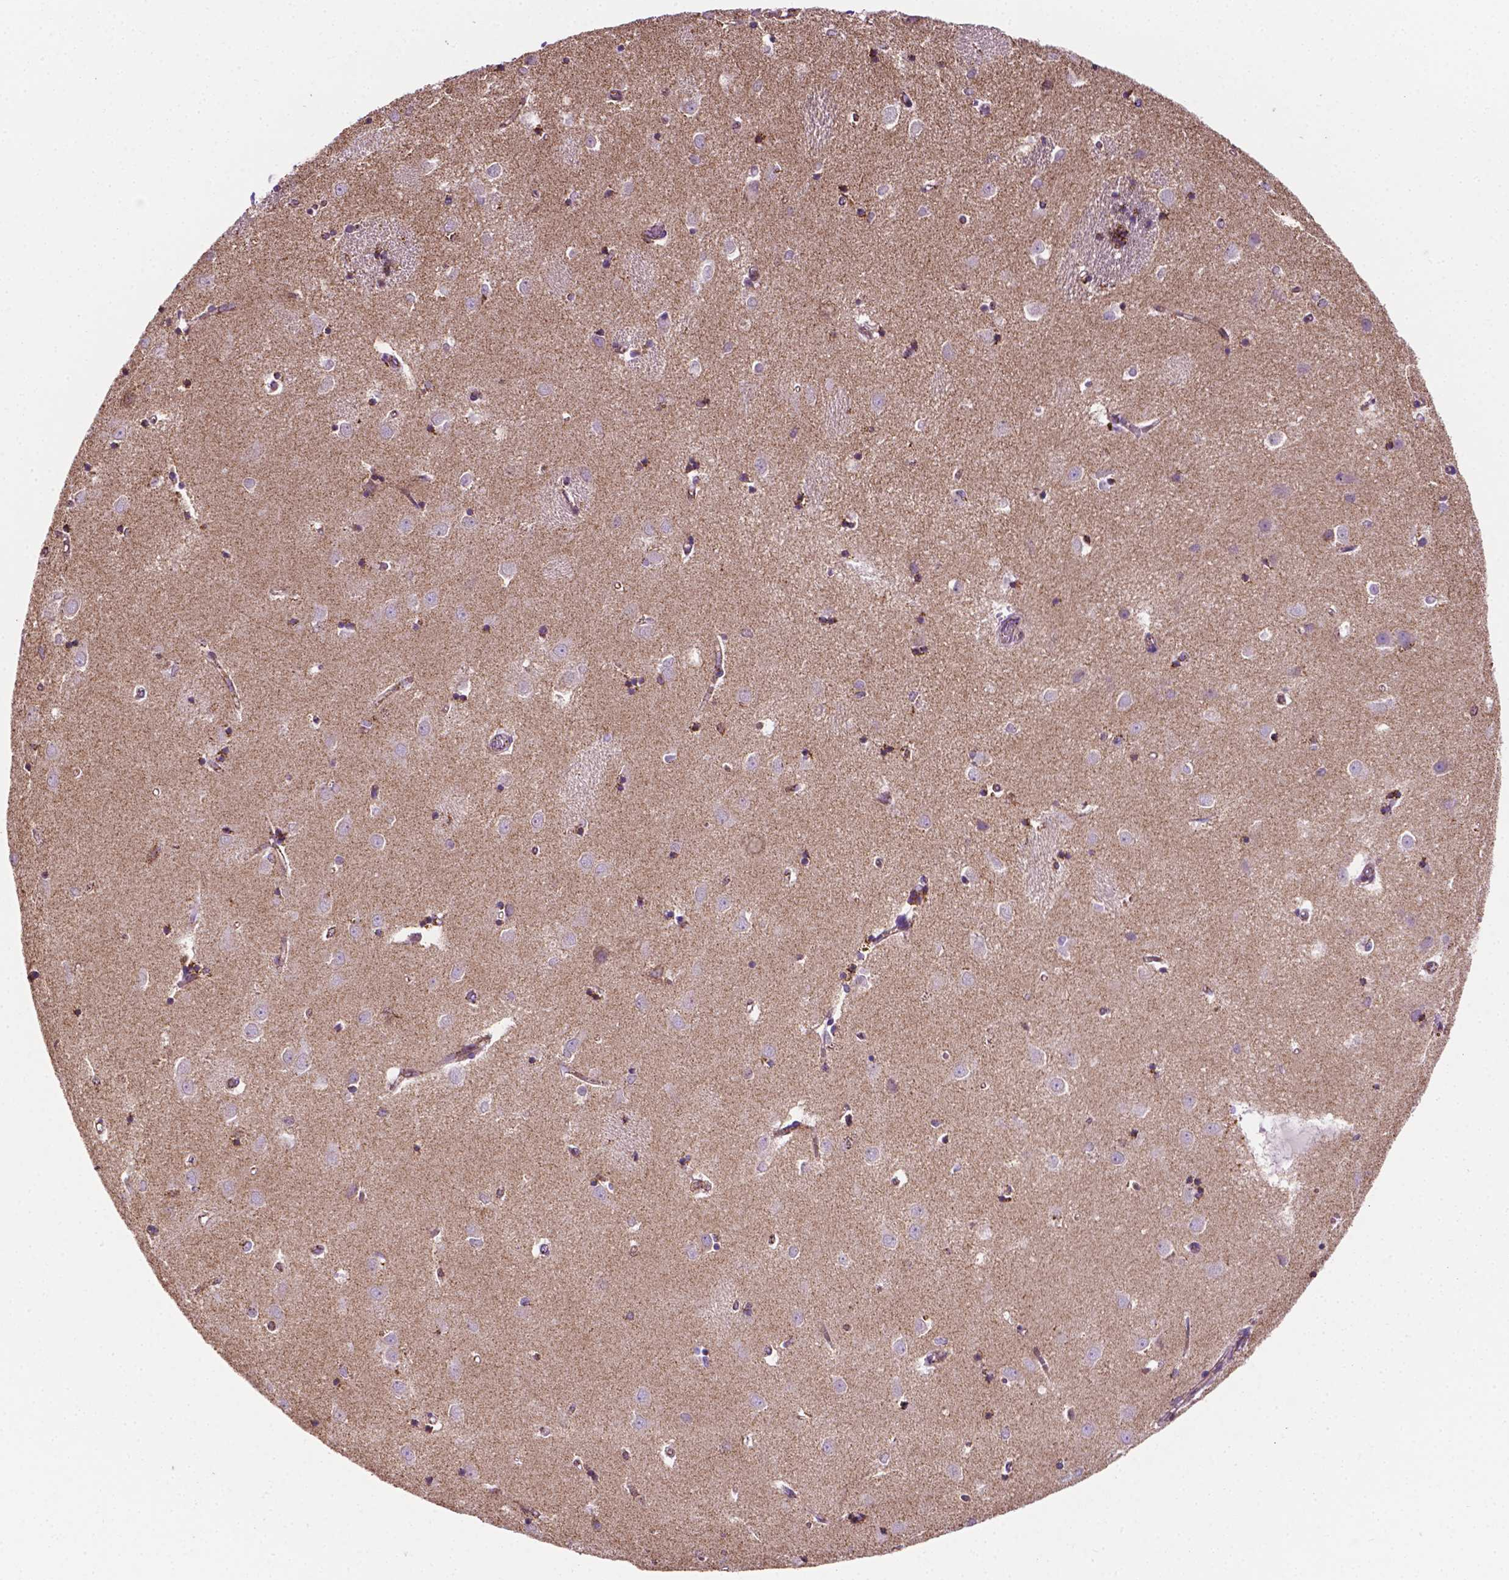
{"staining": {"intensity": "weak", "quantity": "25%-75%", "location": "cytoplasmic/membranous"}, "tissue": "caudate", "cell_type": "Glial cells", "image_type": "normal", "snomed": [{"axis": "morphology", "description": "Normal tissue, NOS"}, {"axis": "topography", "description": "Lateral ventricle wall"}], "caption": "Normal caudate was stained to show a protein in brown. There is low levels of weak cytoplasmic/membranous staining in approximately 25%-75% of glial cells.", "gene": "RMDN3", "patient": {"sex": "male", "age": 54}}